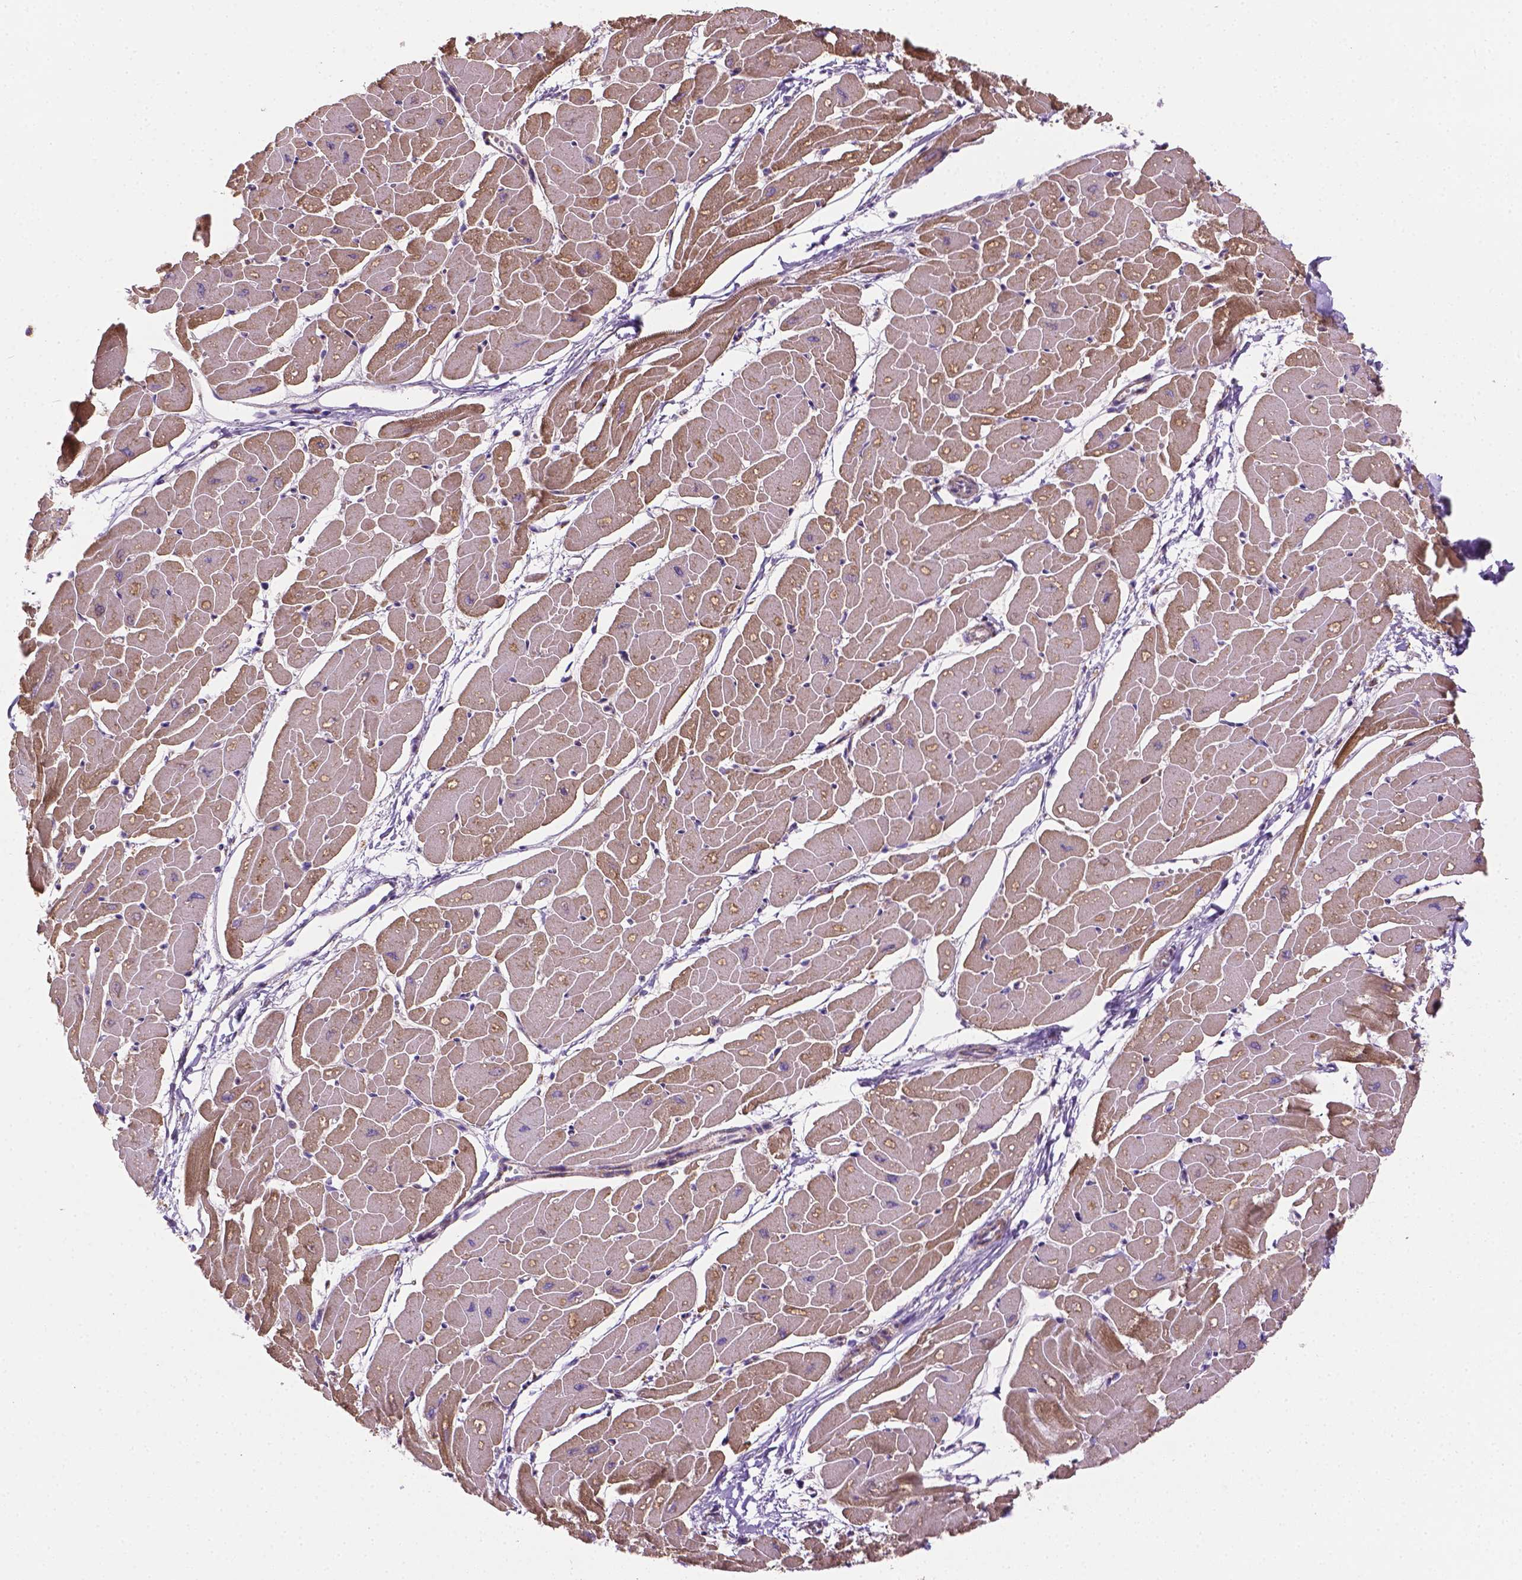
{"staining": {"intensity": "moderate", "quantity": ">75%", "location": "cytoplasmic/membranous"}, "tissue": "heart muscle", "cell_type": "Cardiomyocytes", "image_type": "normal", "snomed": [{"axis": "morphology", "description": "Normal tissue, NOS"}, {"axis": "topography", "description": "Heart"}], "caption": "This micrograph displays IHC staining of normal human heart muscle, with medium moderate cytoplasmic/membranous positivity in approximately >75% of cardiomyocytes.", "gene": "PIBF1", "patient": {"sex": "male", "age": 57}}